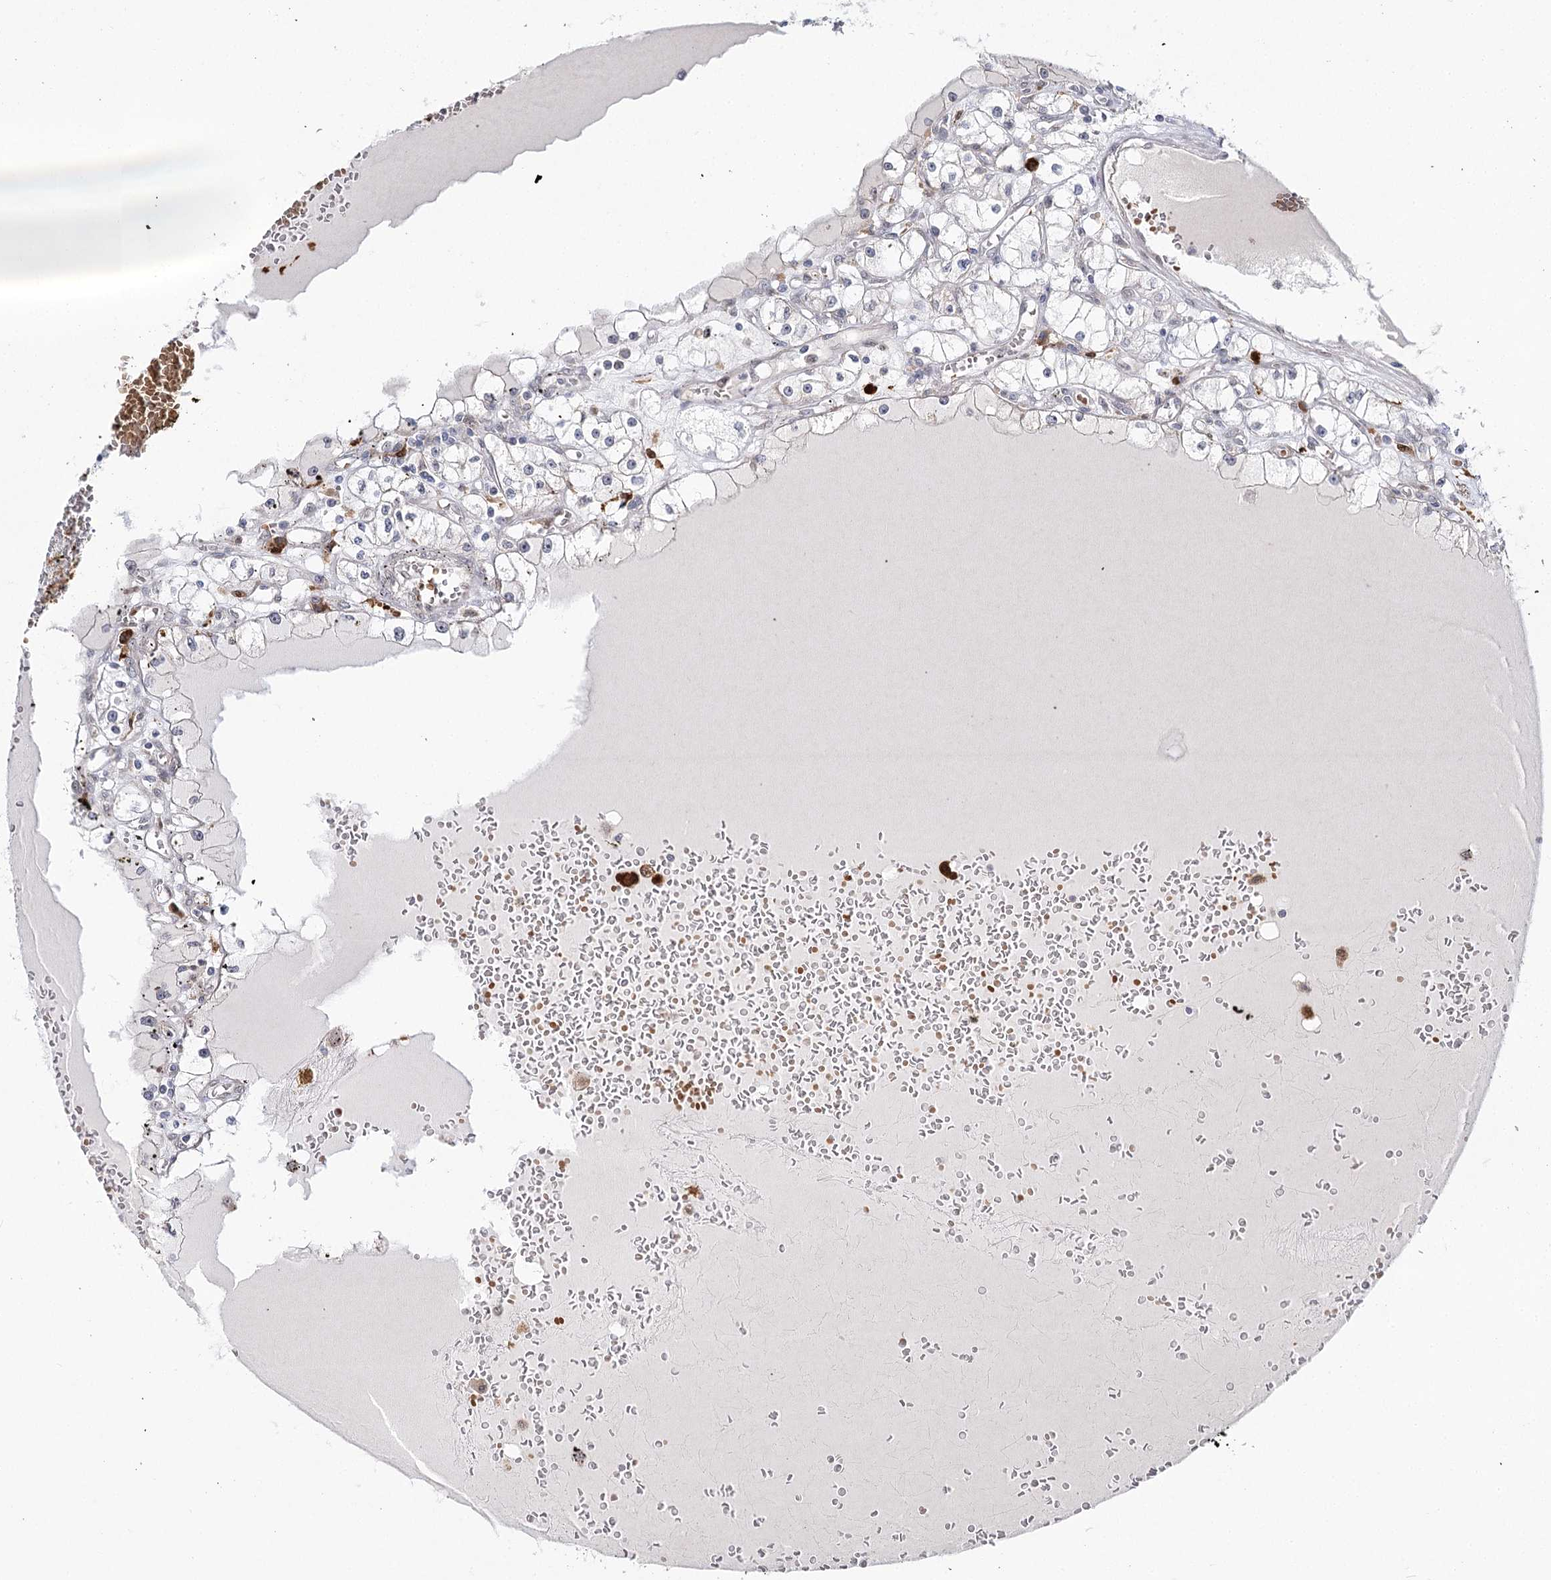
{"staining": {"intensity": "negative", "quantity": "none", "location": "none"}, "tissue": "renal cancer", "cell_type": "Tumor cells", "image_type": "cancer", "snomed": [{"axis": "morphology", "description": "Adenocarcinoma, NOS"}, {"axis": "topography", "description": "Kidney"}], "caption": "Immunohistochemistry (IHC) image of neoplastic tissue: renal cancer stained with DAB displays no significant protein positivity in tumor cells.", "gene": "WDR36", "patient": {"sex": "male", "age": 56}}